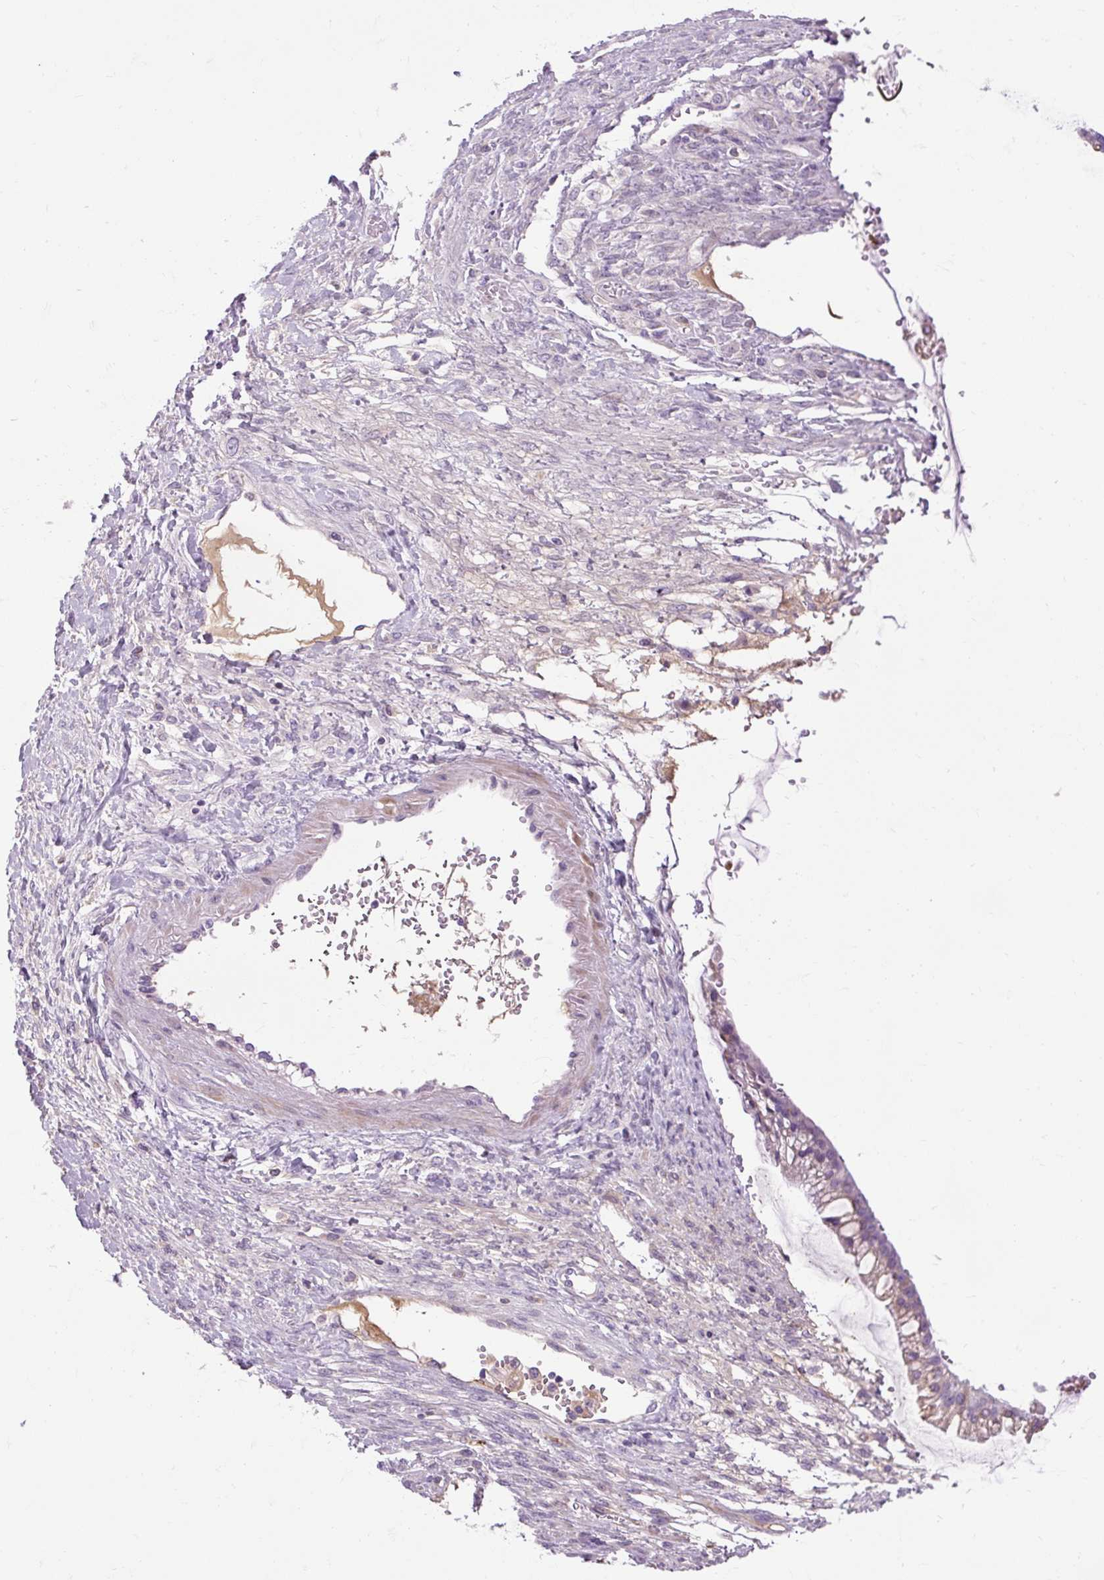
{"staining": {"intensity": "weak", "quantity": "<25%", "location": "cytoplasmic/membranous"}, "tissue": "ovarian cancer", "cell_type": "Tumor cells", "image_type": "cancer", "snomed": [{"axis": "morphology", "description": "Cystadenocarcinoma, mucinous, NOS"}, {"axis": "topography", "description": "Ovary"}], "caption": "DAB immunohistochemical staining of human ovarian cancer (mucinous cystadenocarcinoma) demonstrates no significant expression in tumor cells.", "gene": "ARRDC2", "patient": {"sex": "female", "age": 73}}